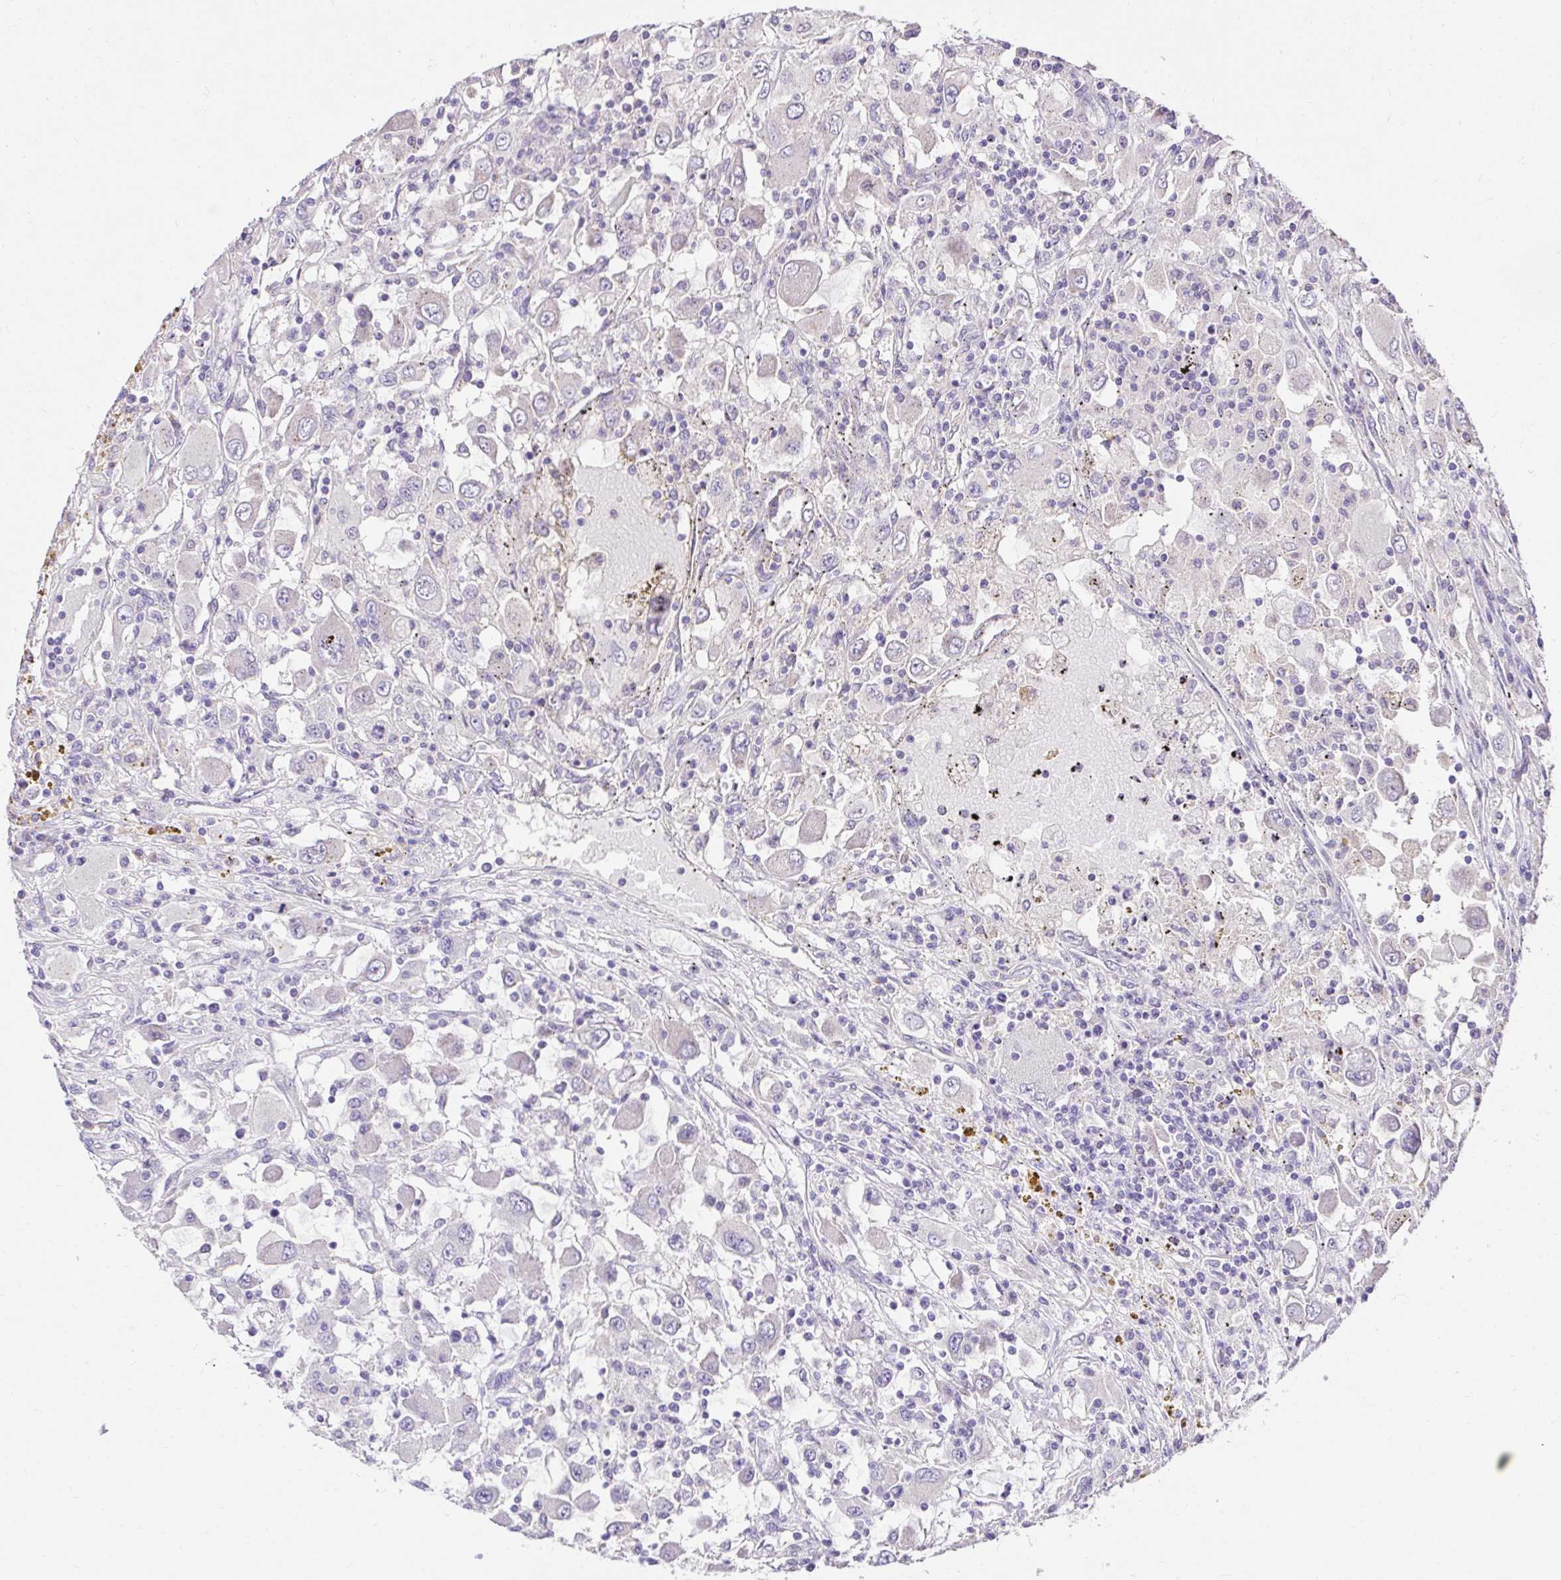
{"staining": {"intensity": "negative", "quantity": "none", "location": "none"}, "tissue": "renal cancer", "cell_type": "Tumor cells", "image_type": "cancer", "snomed": [{"axis": "morphology", "description": "Adenocarcinoma, NOS"}, {"axis": "topography", "description": "Kidney"}], "caption": "High magnification brightfield microscopy of renal cancer (adenocarcinoma) stained with DAB (brown) and counterstained with hematoxylin (blue): tumor cells show no significant staining.", "gene": "KIAA1210", "patient": {"sex": "female", "age": 67}}